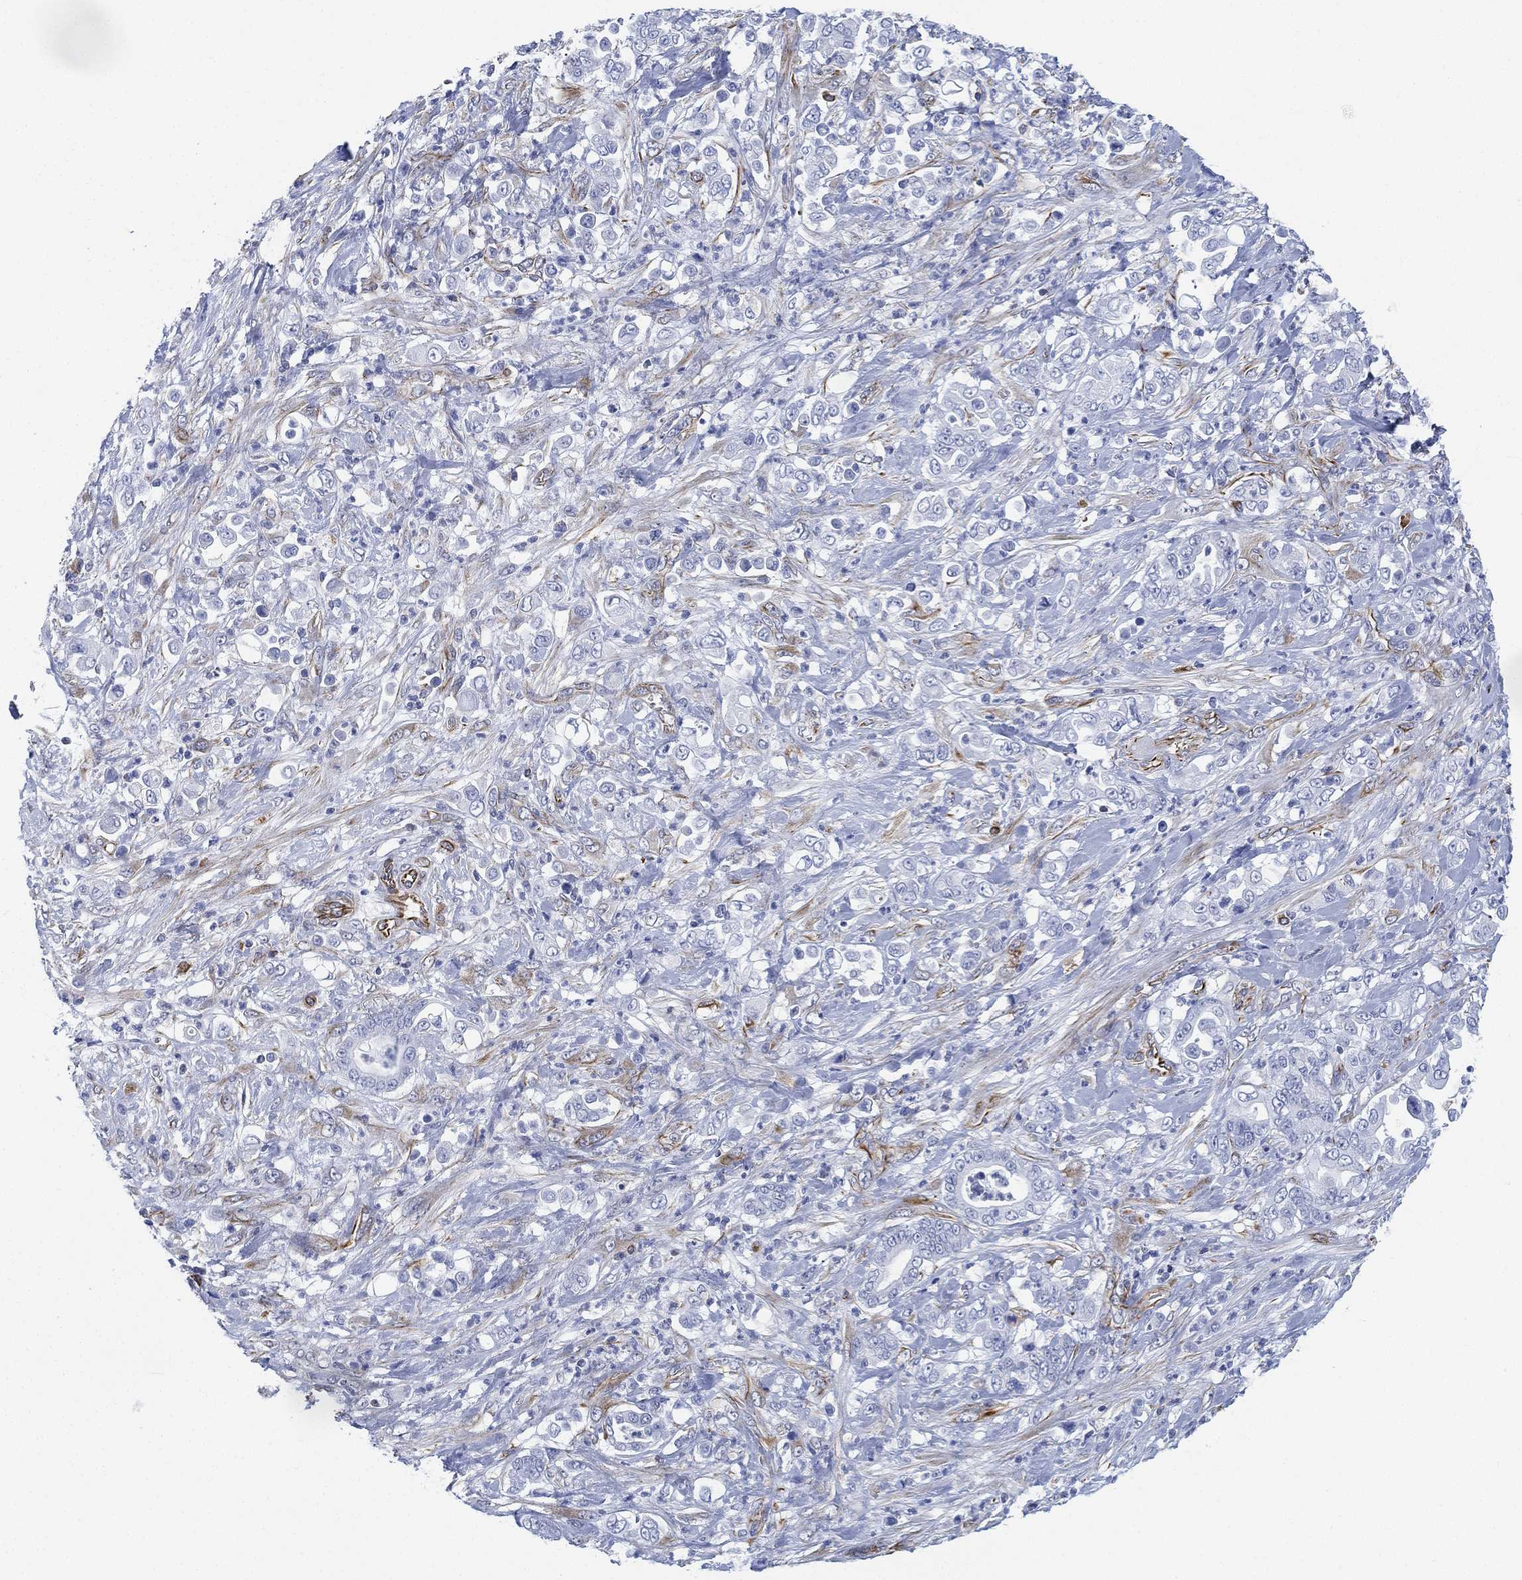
{"staining": {"intensity": "negative", "quantity": "none", "location": "none"}, "tissue": "stomach cancer", "cell_type": "Tumor cells", "image_type": "cancer", "snomed": [{"axis": "morphology", "description": "Adenocarcinoma, NOS"}, {"axis": "topography", "description": "Stomach"}], "caption": "IHC image of stomach cancer (adenocarcinoma) stained for a protein (brown), which displays no positivity in tumor cells.", "gene": "PSKH2", "patient": {"sex": "female", "age": 79}}